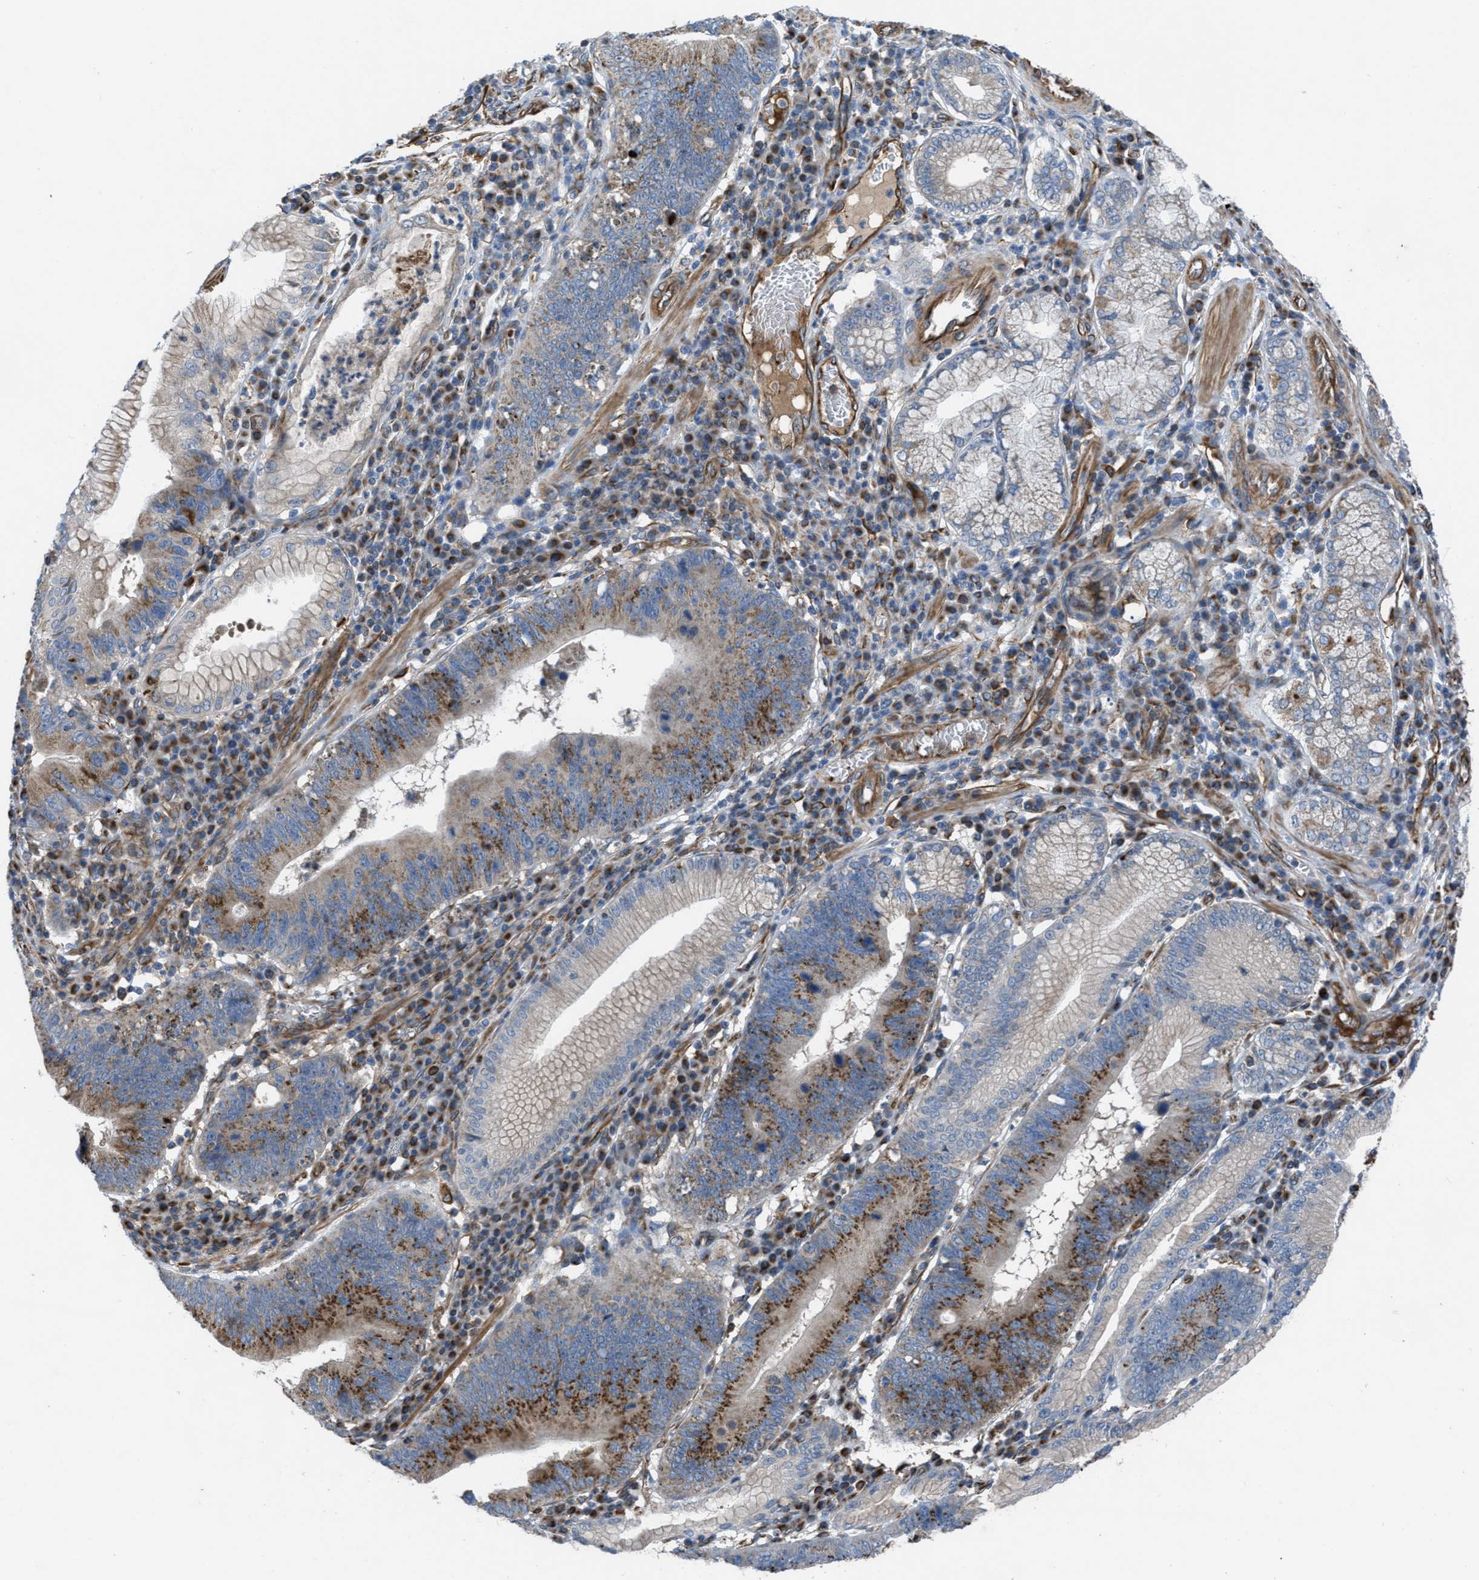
{"staining": {"intensity": "moderate", "quantity": "25%-75%", "location": "cytoplasmic/membranous"}, "tissue": "stomach cancer", "cell_type": "Tumor cells", "image_type": "cancer", "snomed": [{"axis": "morphology", "description": "Adenocarcinoma, NOS"}, {"axis": "topography", "description": "Stomach"}], "caption": "About 25%-75% of tumor cells in human adenocarcinoma (stomach) demonstrate moderate cytoplasmic/membranous protein staining as visualized by brown immunohistochemical staining.", "gene": "SLC6A9", "patient": {"sex": "male", "age": 59}}